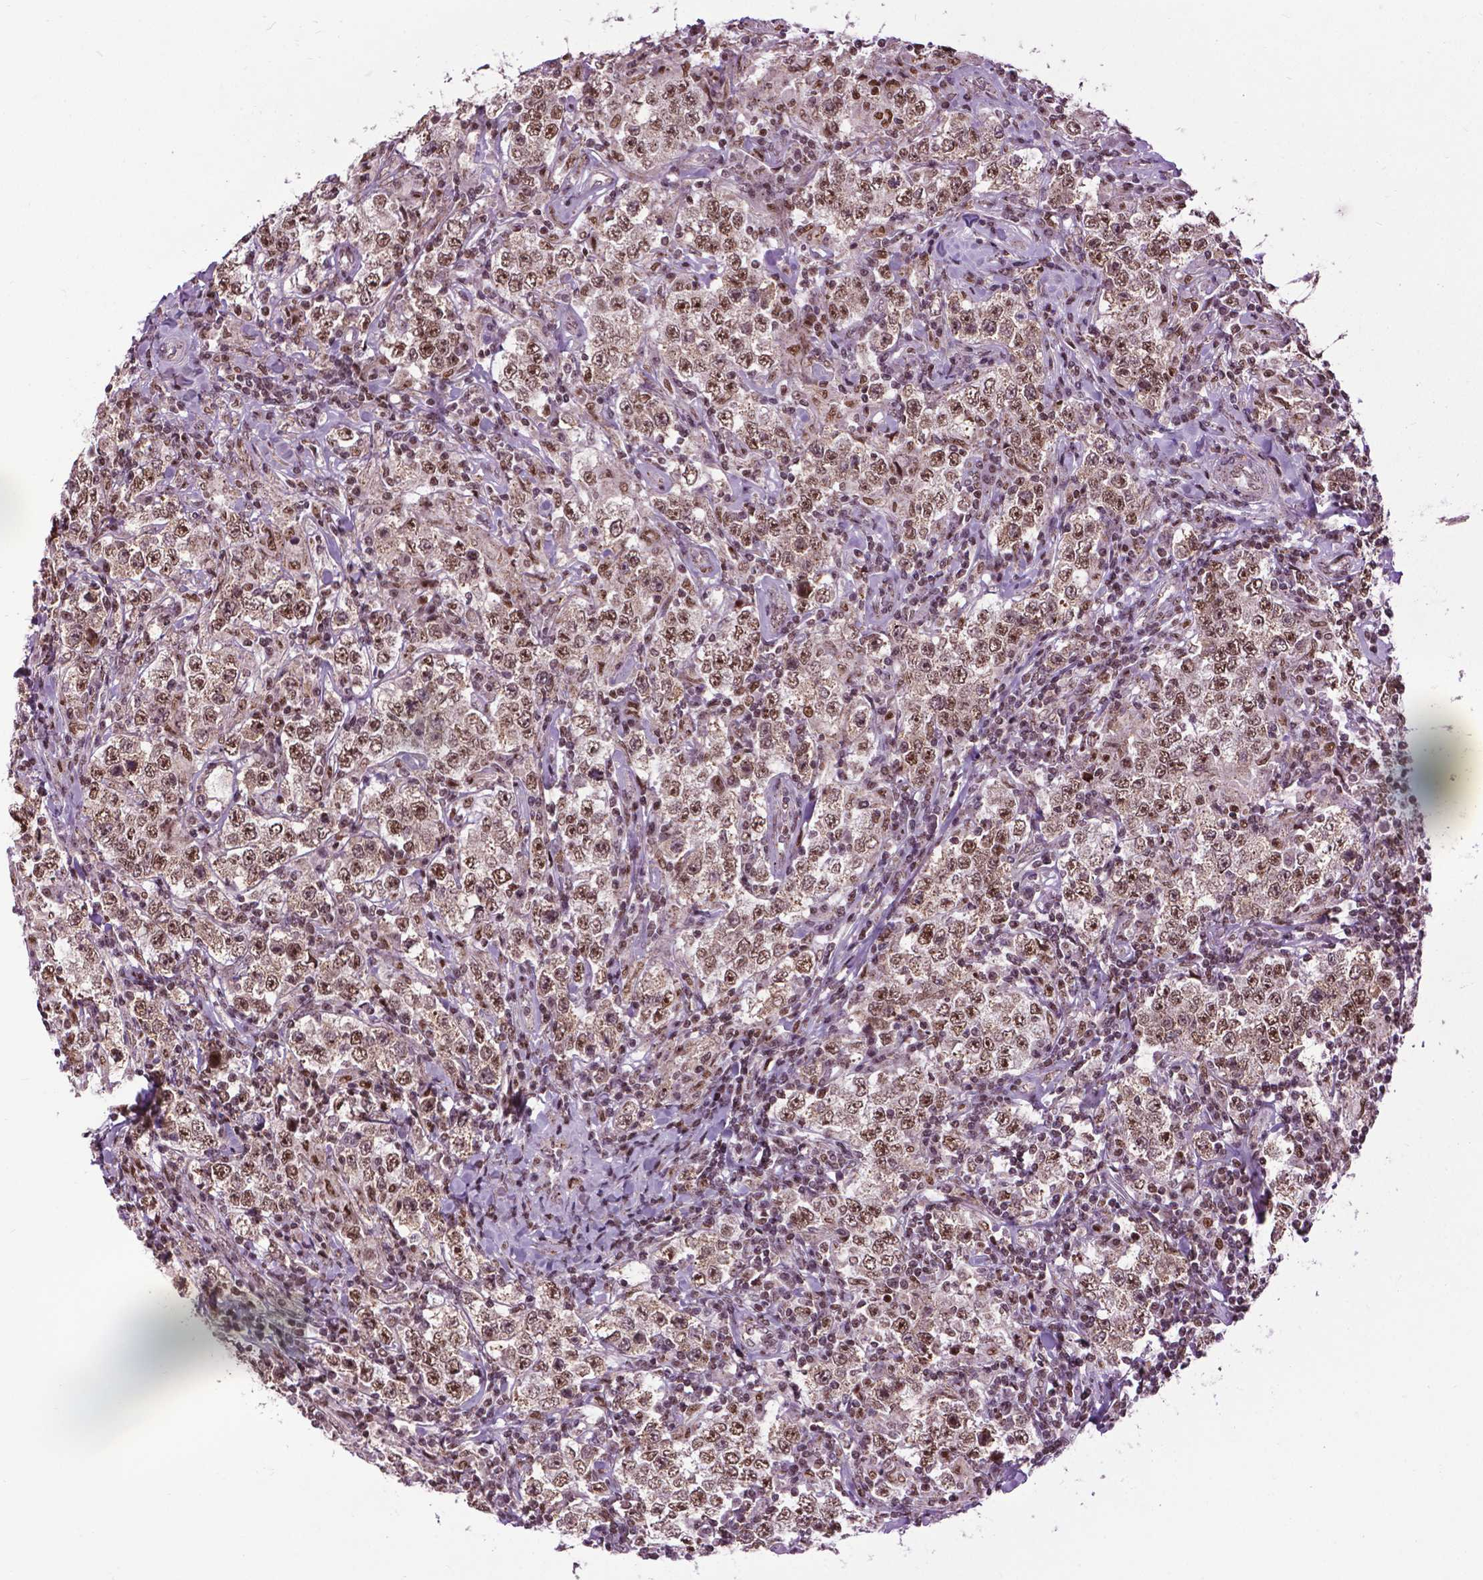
{"staining": {"intensity": "moderate", "quantity": ">75%", "location": "nuclear"}, "tissue": "testis cancer", "cell_type": "Tumor cells", "image_type": "cancer", "snomed": [{"axis": "morphology", "description": "Seminoma, NOS"}, {"axis": "morphology", "description": "Carcinoma, Embryonal, NOS"}, {"axis": "topography", "description": "Testis"}], "caption": "A brown stain labels moderate nuclear positivity of a protein in human testis cancer (seminoma) tumor cells.", "gene": "EAF1", "patient": {"sex": "male", "age": 41}}